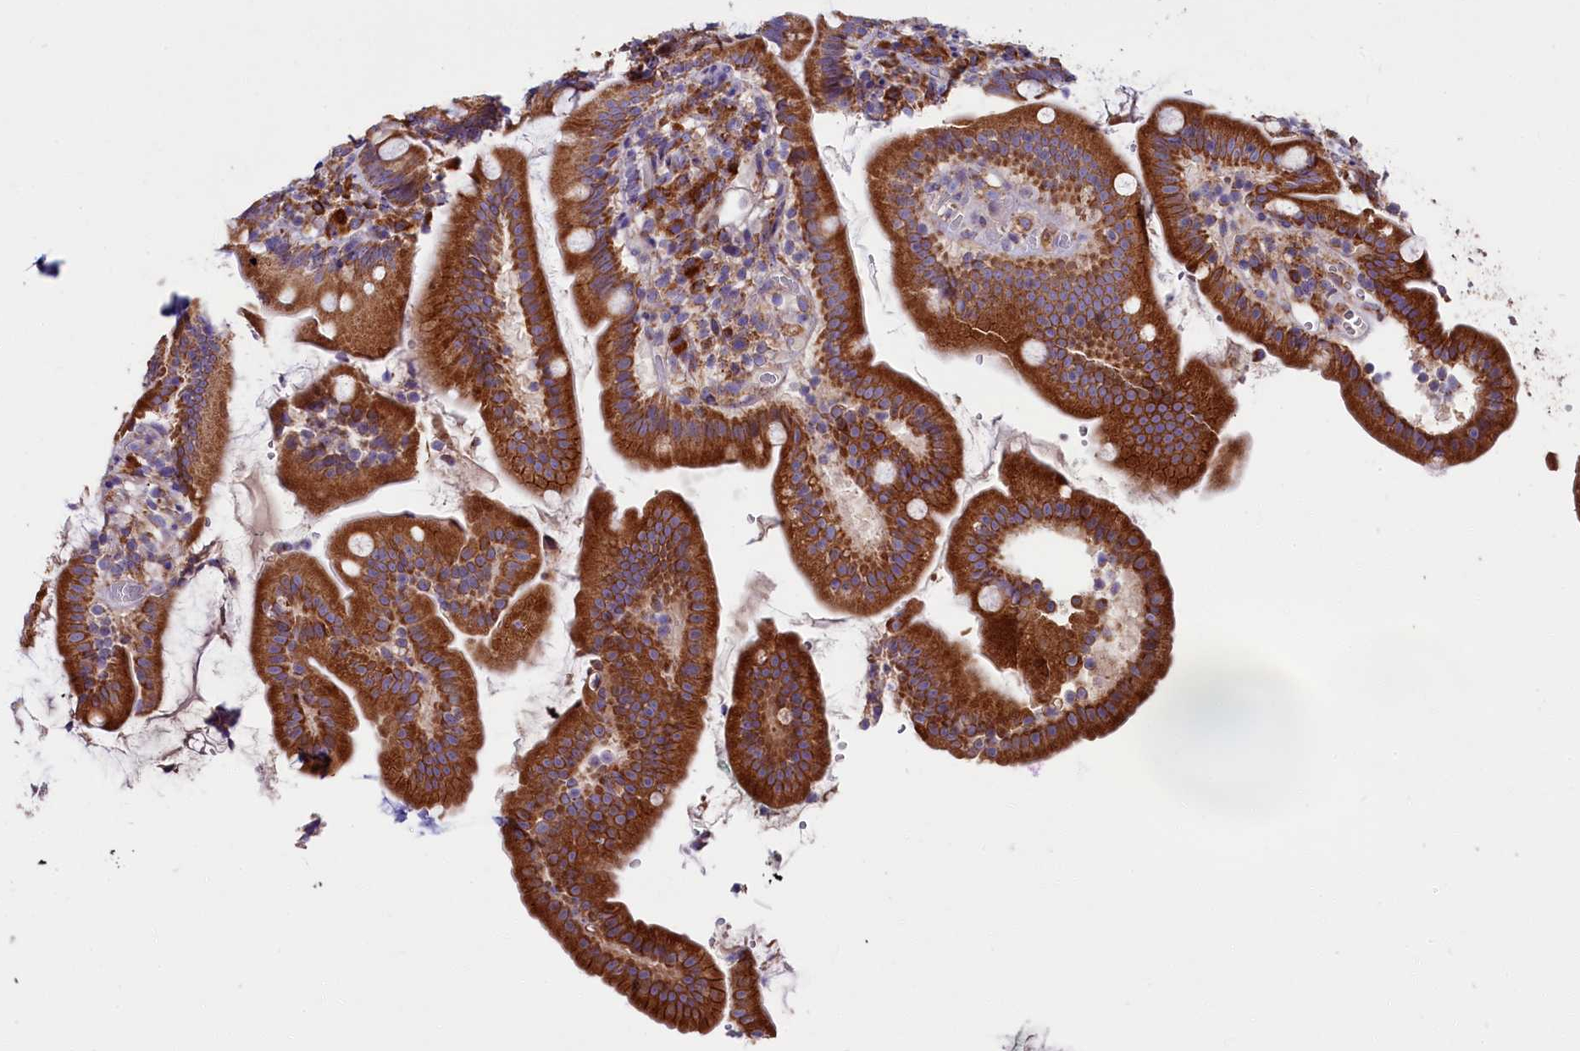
{"staining": {"intensity": "strong", "quantity": ">75%", "location": "cytoplasmic/membranous"}, "tissue": "duodenum", "cell_type": "Glandular cells", "image_type": "normal", "snomed": [{"axis": "morphology", "description": "Normal tissue, NOS"}, {"axis": "topography", "description": "Duodenum"}], "caption": "DAB (3,3'-diaminobenzidine) immunohistochemical staining of unremarkable duodenum reveals strong cytoplasmic/membranous protein positivity in approximately >75% of glandular cells.", "gene": "ZSWIM1", "patient": {"sex": "female", "age": 67}}